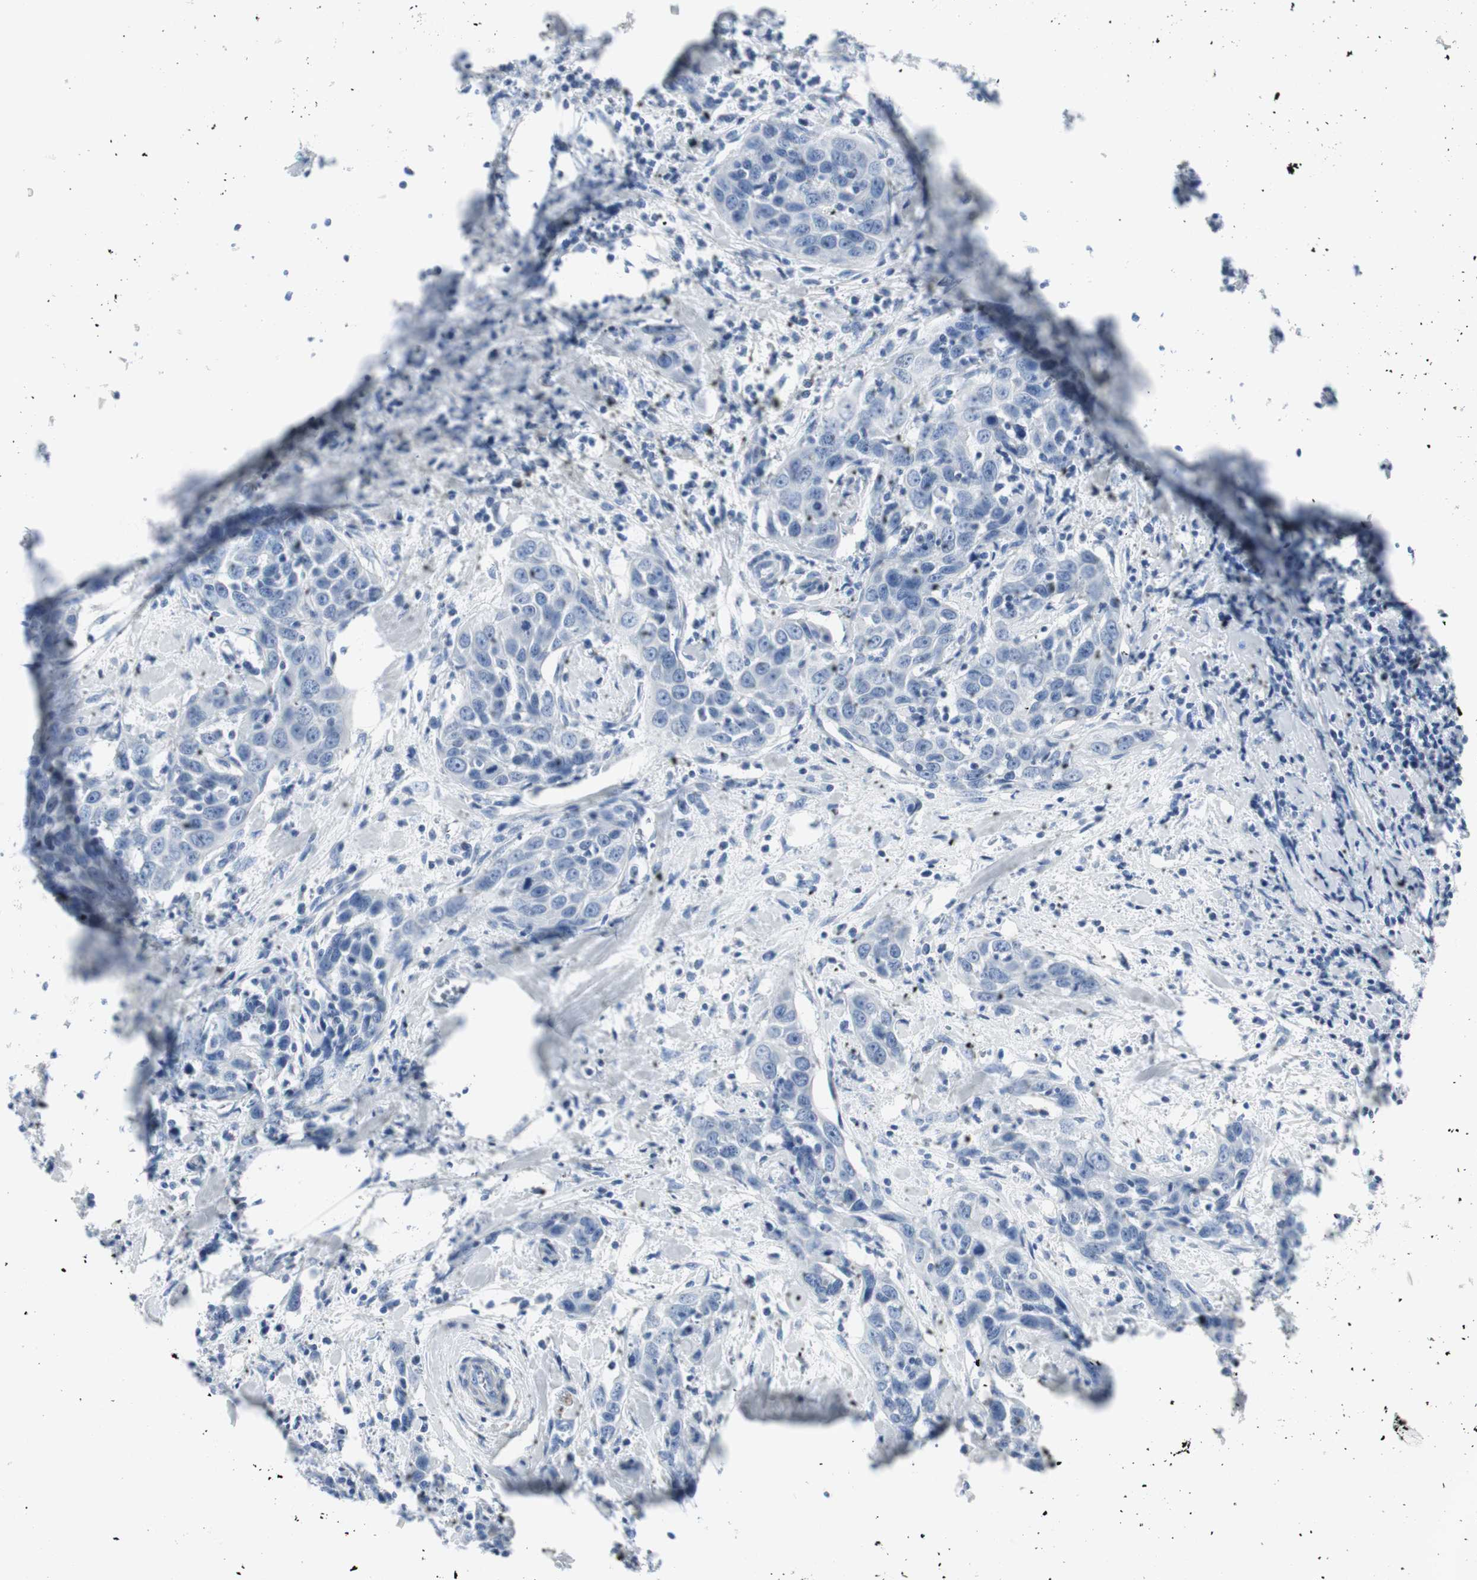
{"staining": {"intensity": "negative", "quantity": "none", "location": "none"}, "tissue": "head and neck cancer", "cell_type": "Tumor cells", "image_type": "cancer", "snomed": [{"axis": "morphology", "description": "Squamous cell carcinoma, NOS"}, {"axis": "topography", "description": "Oral tissue"}, {"axis": "topography", "description": "Head-Neck"}], "caption": "This histopathology image is of head and neck cancer (squamous cell carcinoma) stained with immunohistochemistry (IHC) to label a protein in brown with the nuclei are counter-stained blue. There is no expression in tumor cells.", "gene": "GAP43", "patient": {"sex": "female", "age": 50}}